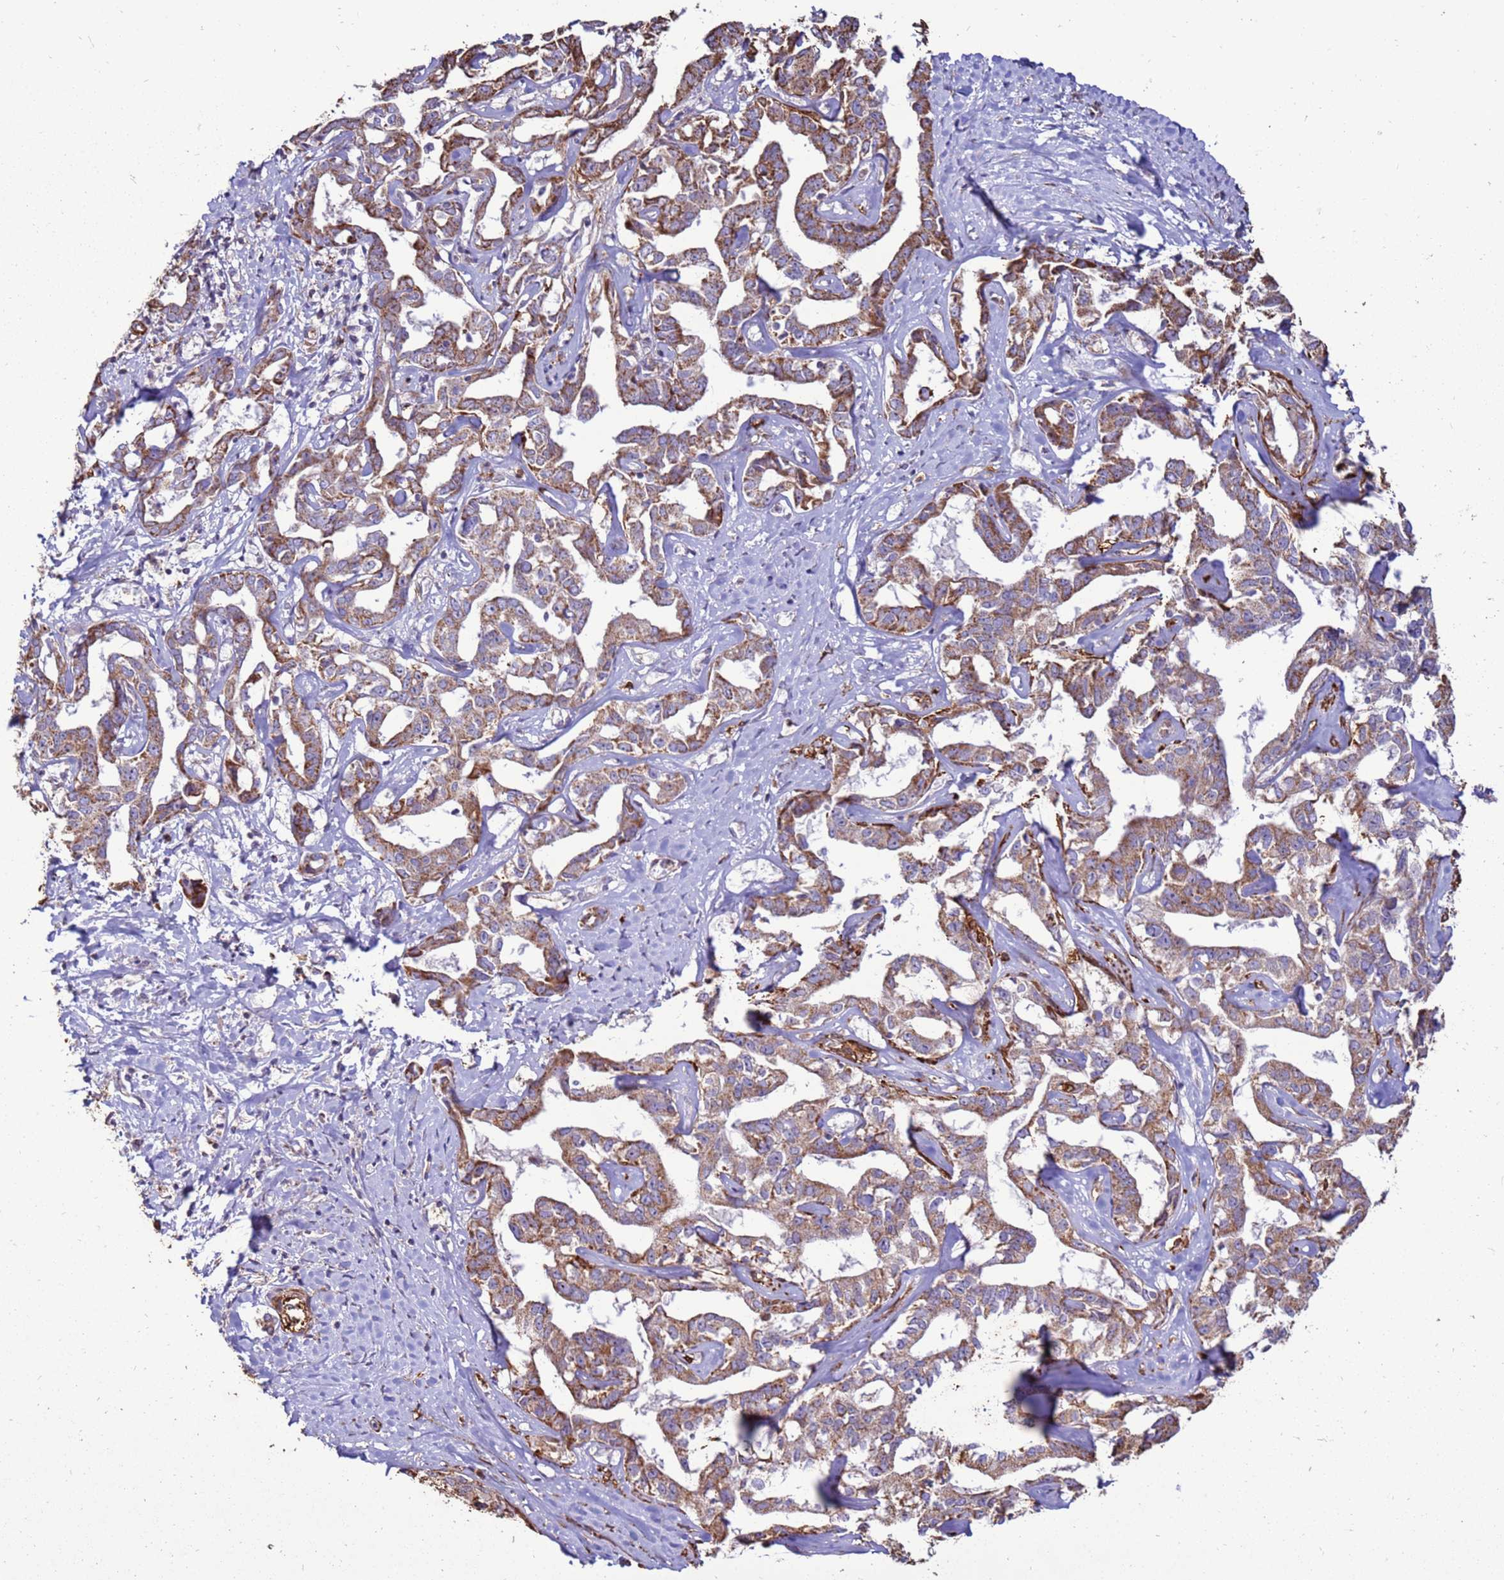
{"staining": {"intensity": "moderate", "quantity": ">75%", "location": "cytoplasmic/membranous"}, "tissue": "liver cancer", "cell_type": "Tumor cells", "image_type": "cancer", "snomed": [{"axis": "morphology", "description": "Cholangiocarcinoma"}, {"axis": "topography", "description": "Liver"}], "caption": "This histopathology image reveals liver cancer stained with immunohistochemistry (IHC) to label a protein in brown. The cytoplasmic/membranous of tumor cells show moderate positivity for the protein. Nuclei are counter-stained blue.", "gene": "DDX59", "patient": {"sex": "male", "age": 59}}